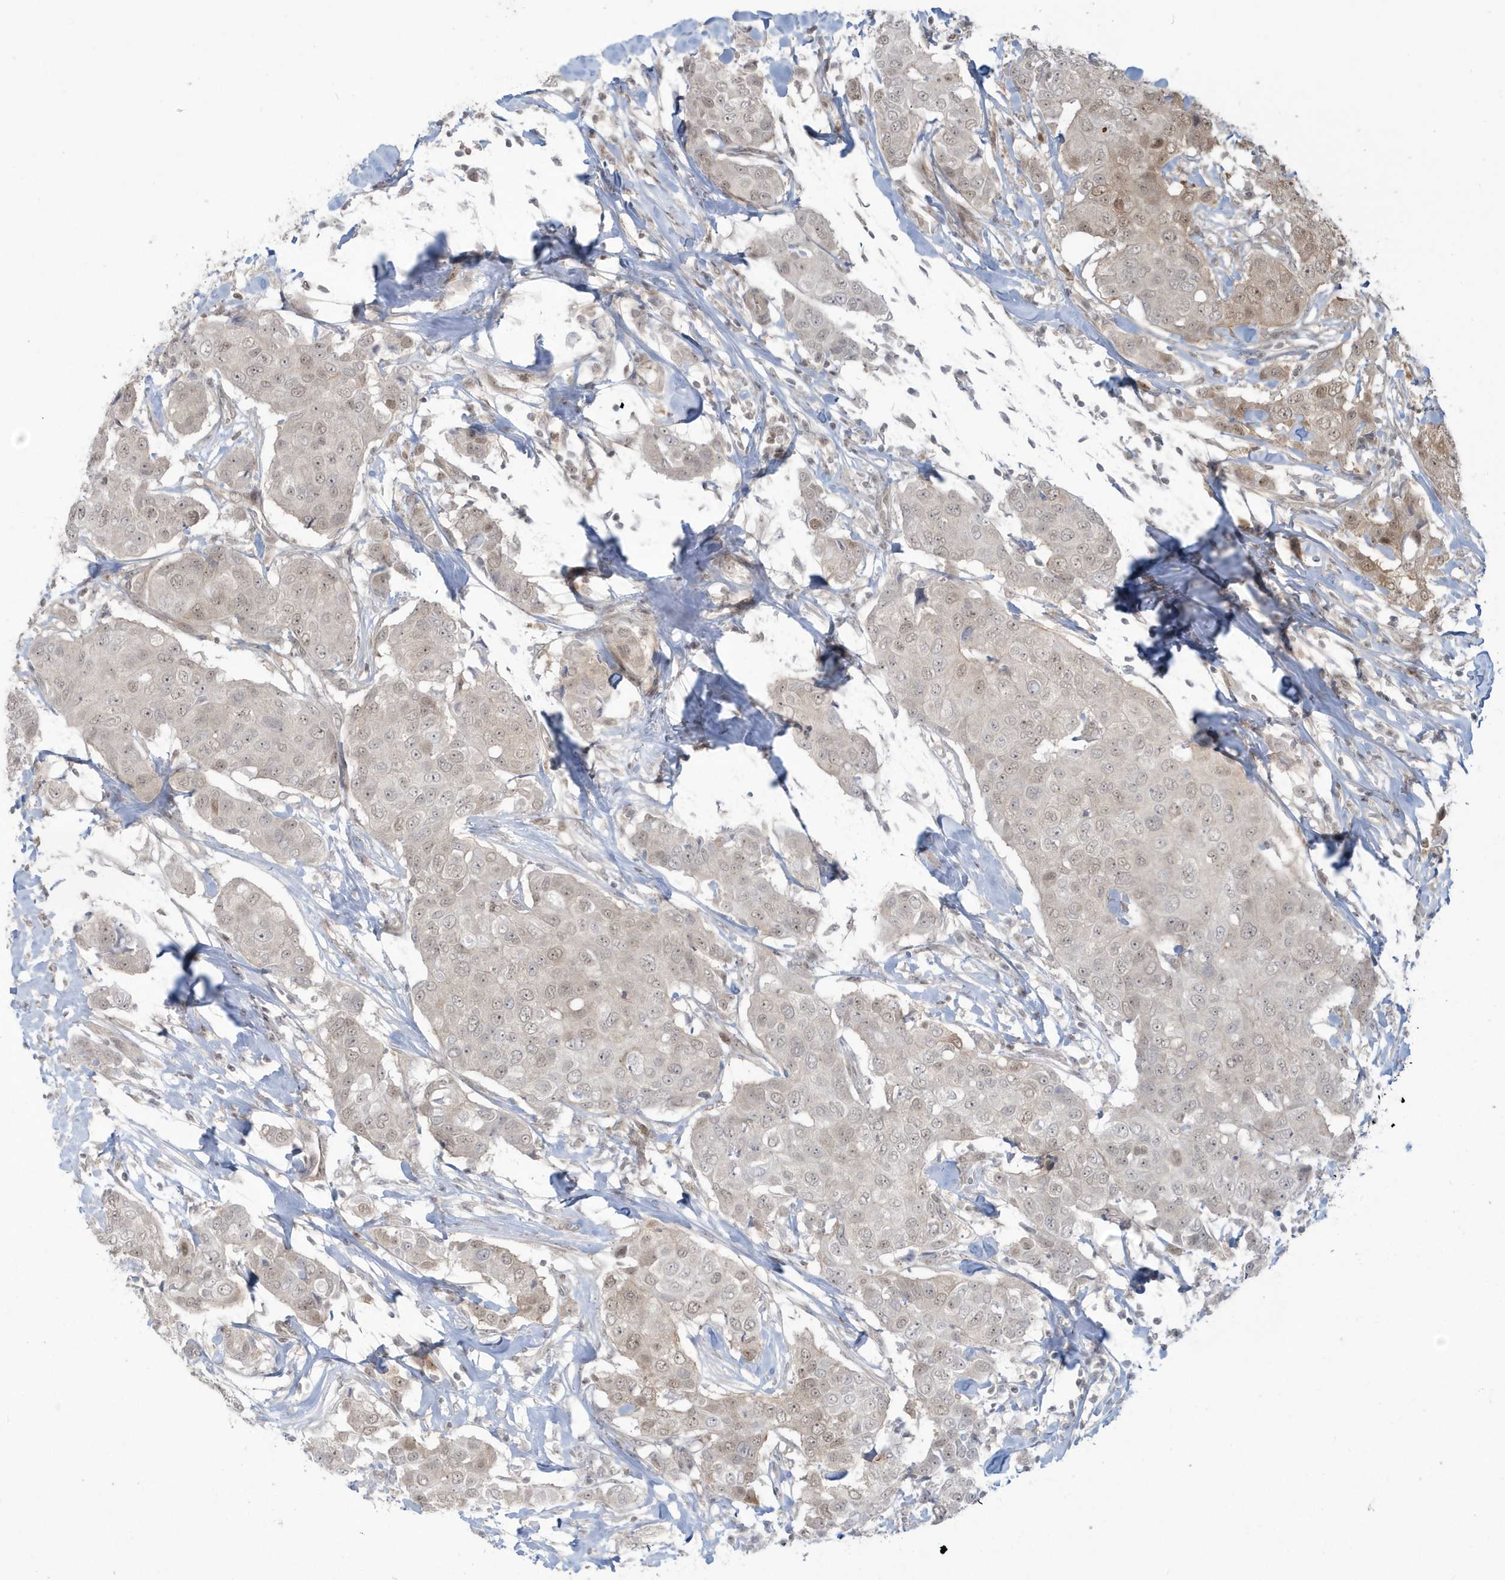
{"staining": {"intensity": "weak", "quantity": ">75%", "location": "cytoplasmic/membranous,nuclear"}, "tissue": "breast cancer", "cell_type": "Tumor cells", "image_type": "cancer", "snomed": [{"axis": "morphology", "description": "Duct carcinoma"}, {"axis": "topography", "description": "Breast"}], "caption": "Brown immunohistochemical staining in human breast cancer displays weak cytoplasmic/membranous and nuclear positivity in approximately >75% of tumor cells. (DAB IHC, brown staining for protein, blue staining for nuclei).", "gene": "C1orf52", "patient": {"sex": "female", "age": 80}}